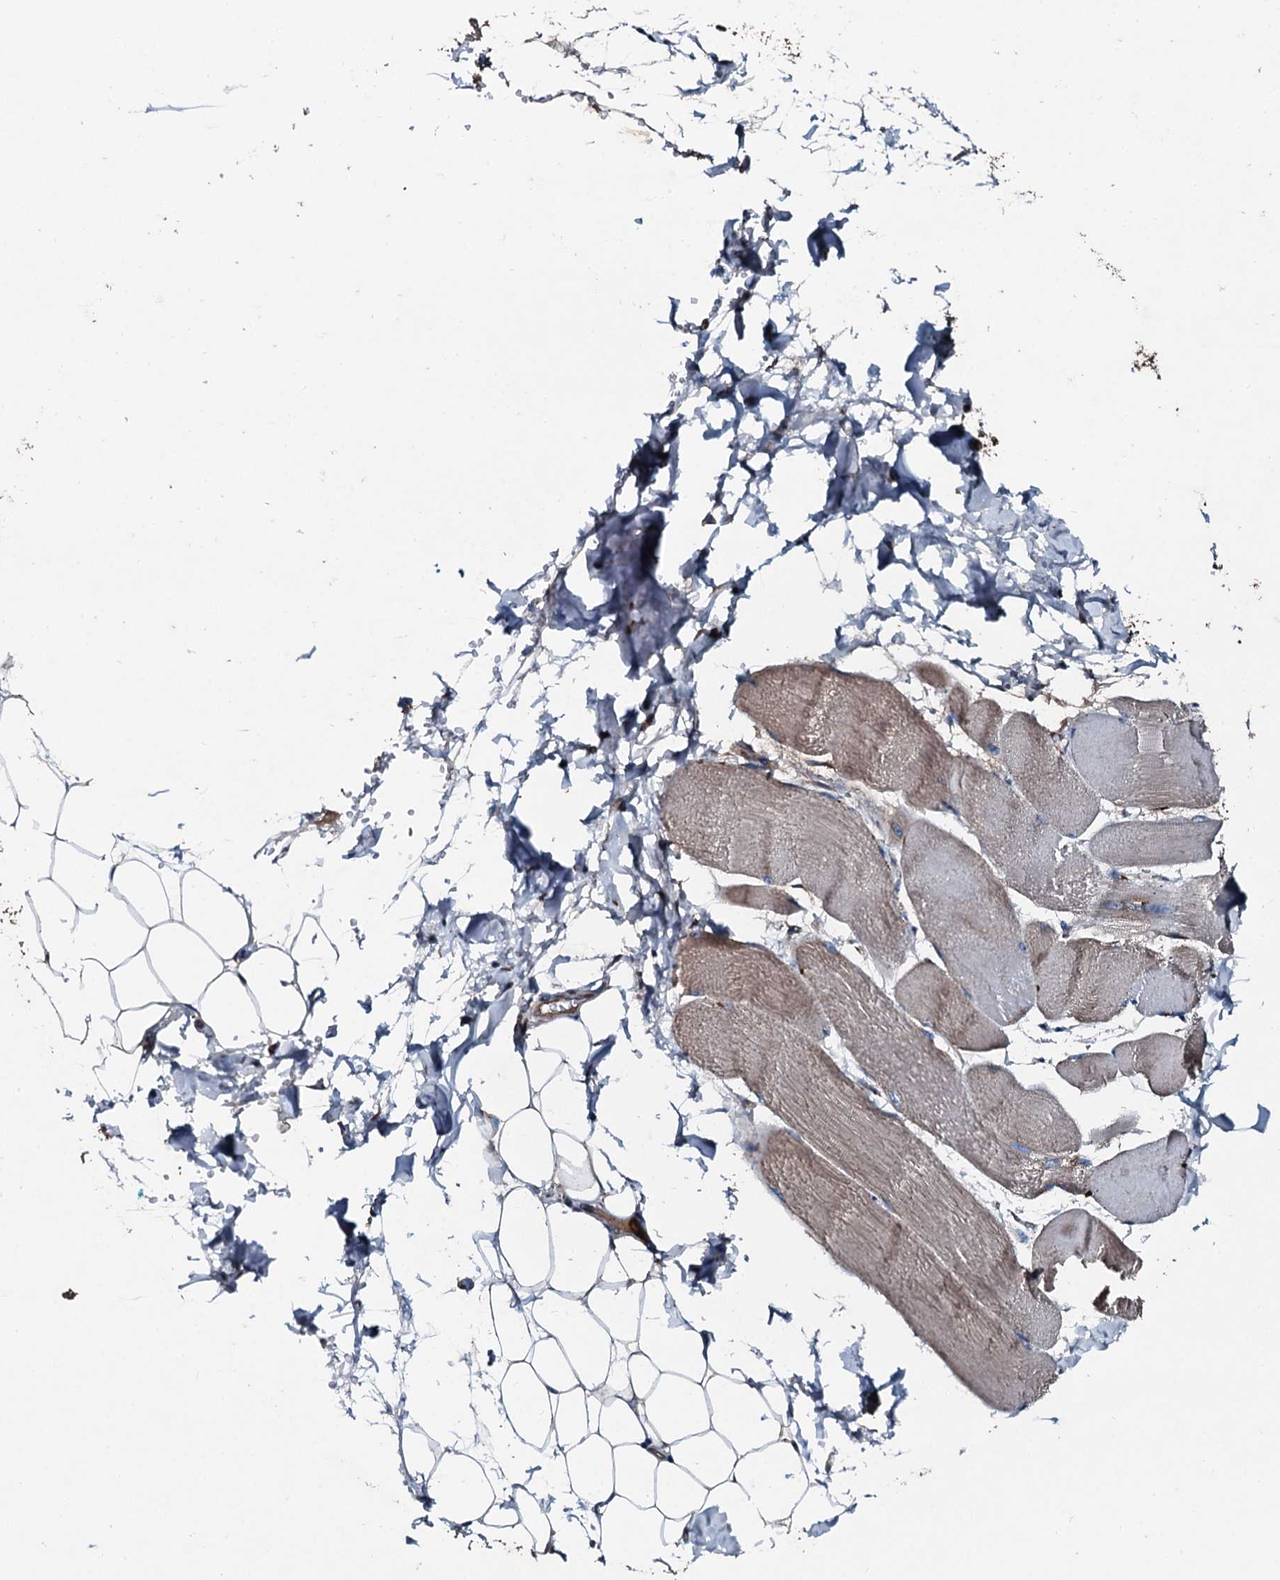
{"staining": {"intensity": "weak", "quantity": ">75%", "location": "cytoplasmic/membranous"}, "tissue": "skeletal muscle", "cell_type": "Myocytes", "image_type": "normal", "snomed": [{"axis": "morphology", "description": "Normal tissue, NOS"}, {"axis": "morphology", "description": "Basal cell carcinoma"}, {"axis": "topography", "description": "Skeletal muscle"}], "caption": "High-power microscopy captured an immunohistochemistry (IHC) photomicrograph of benign skeletal muscle, revealing weak cytoplasmic/membranous expression in approximately >75% of myocytes.", "gene": "ACSS3", "patient": {"sex": "female", "age": 64}}